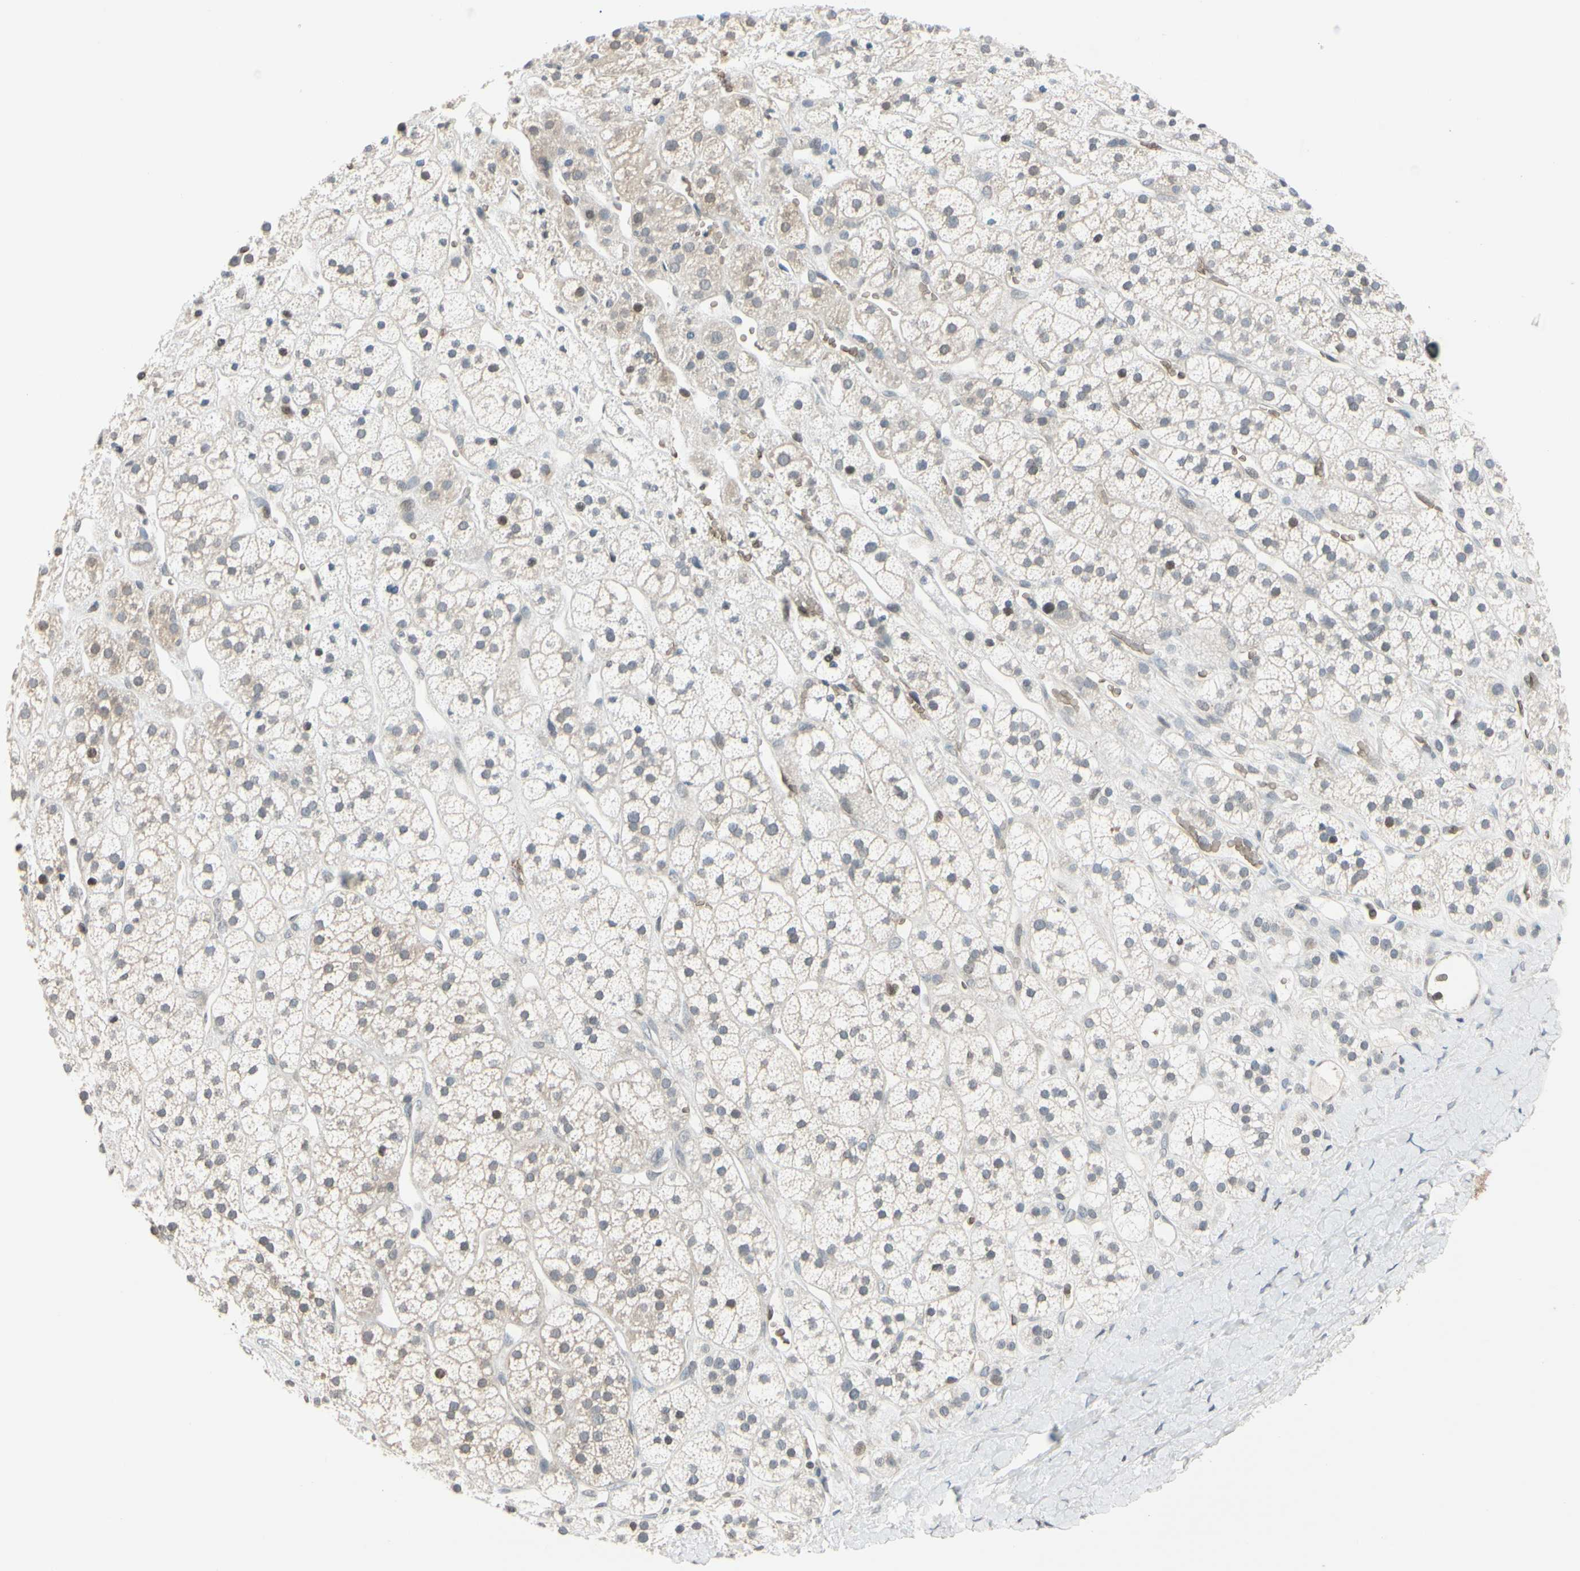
{"staining": {"intensity": "moderate", "quantity": ">75%", "location": "cytoplasmic/membranous"}, "tissue": "adrenal gland", "cell_type": "Glandular cells", "image_type": "normal", "snomed": [{"axis": "morphology", "description": "Normal tissue, NOS"}, {"axis": "topography", "description": "Adrenal gland"}], "caption": "This image reveals IHC staining of normal human adrenal gland, with medium moderate cytoplasmic/membranous expression in approximately >75% of glandular cells.", "gene": "GYPC", "patient": {"sex": "male", "age": 56}}